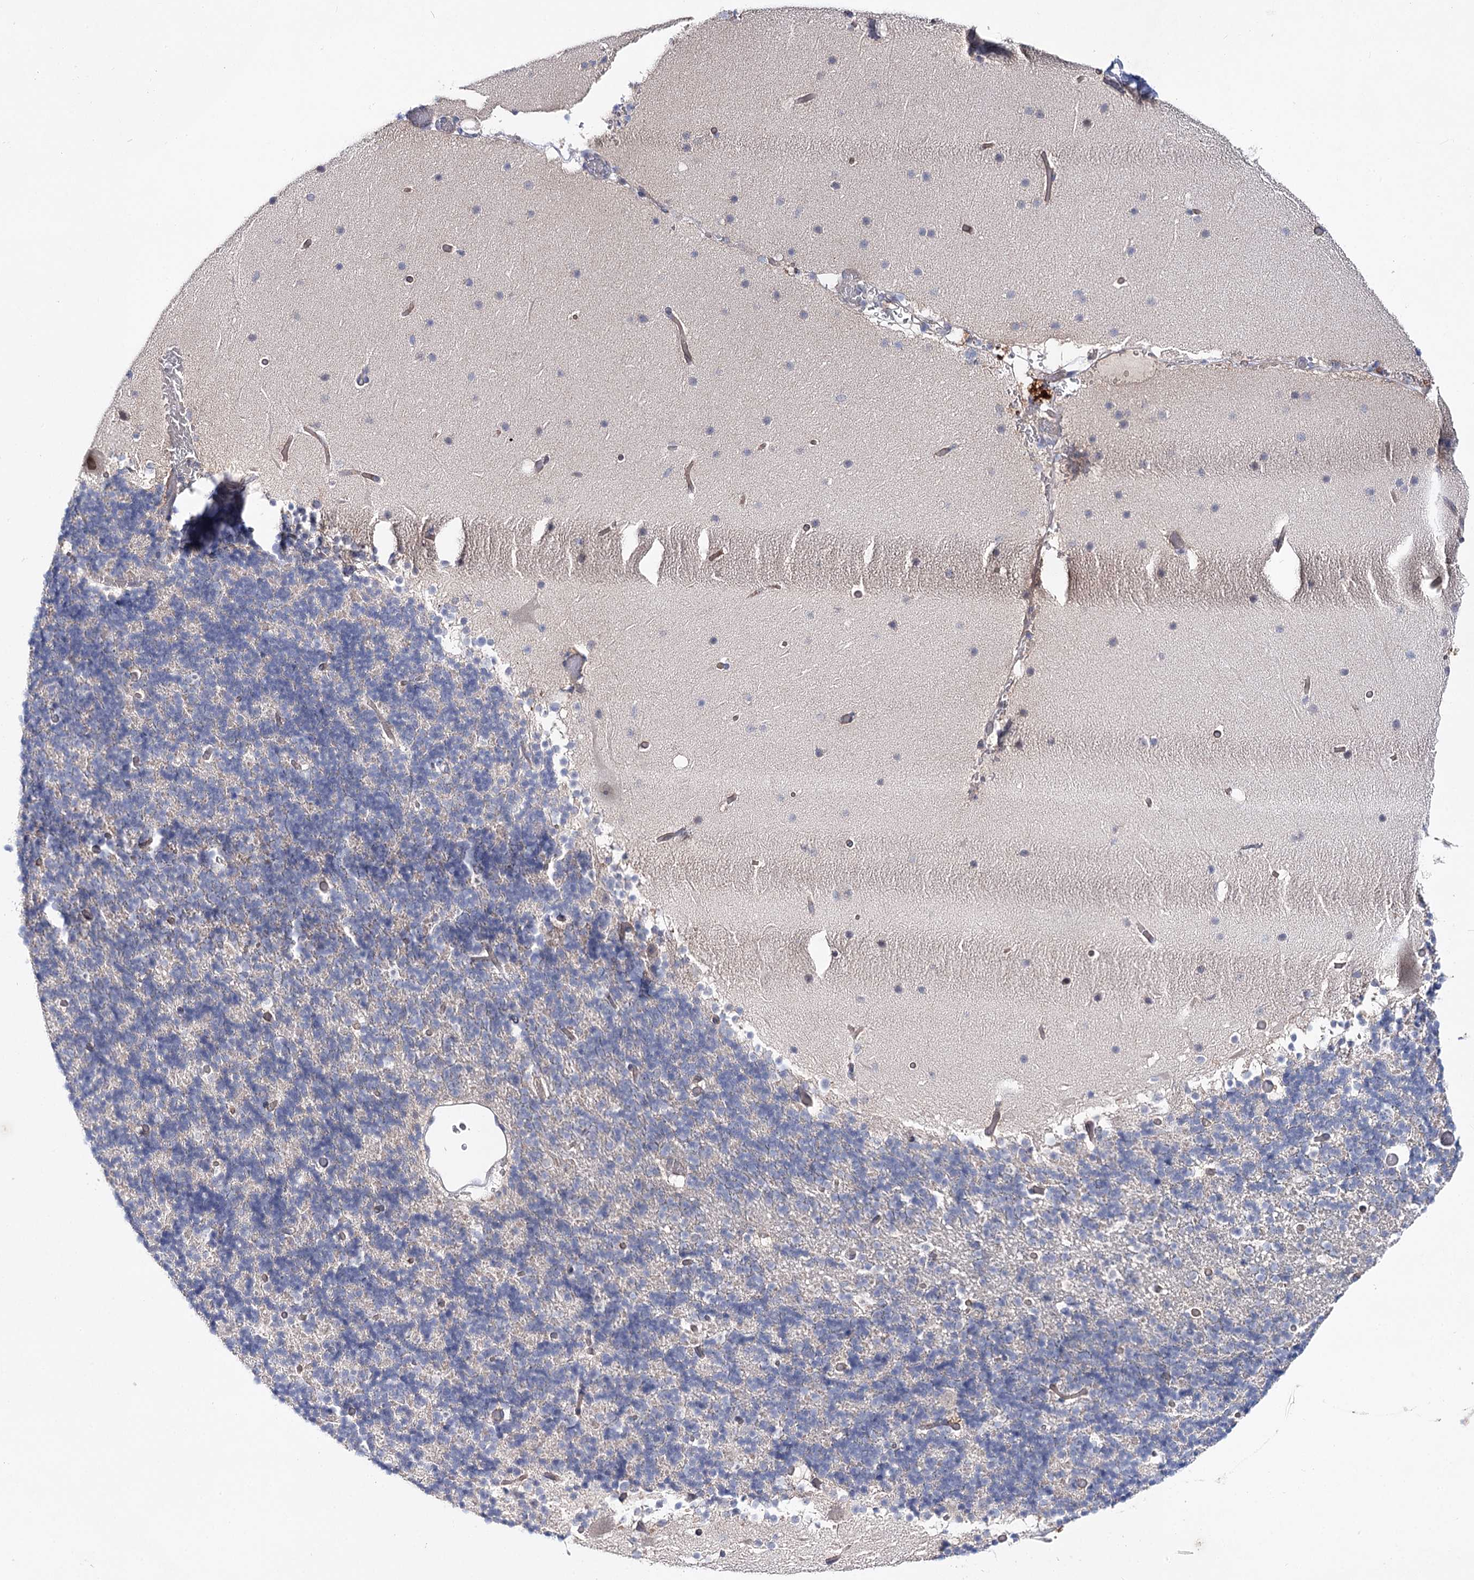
{"staining": {"intensity": "negative", "quantity": "none", "location": "none"}, "tissue": "cerebellum", "cell_type": "Cells in granular layer", "image_type": "normal", "snomed": [{"axis": "morphology", "description": "Normal tissue, NOS"}, {"axis": "topography", "description": "Cerebellum"}], "caption": "Unremarkable cerebellum was stained to show a protein in brown. There is no significant expression in cells in granular layer. The staining was performed using DAB (3,3'-diaminobenzidine) to visualize the protein expression in brown, while the nuclei were stained in blue with hematoxylin (Magnification: 20x).", "gene": "LRRC14B", "patient": {"sex": "male", "age": 57}}